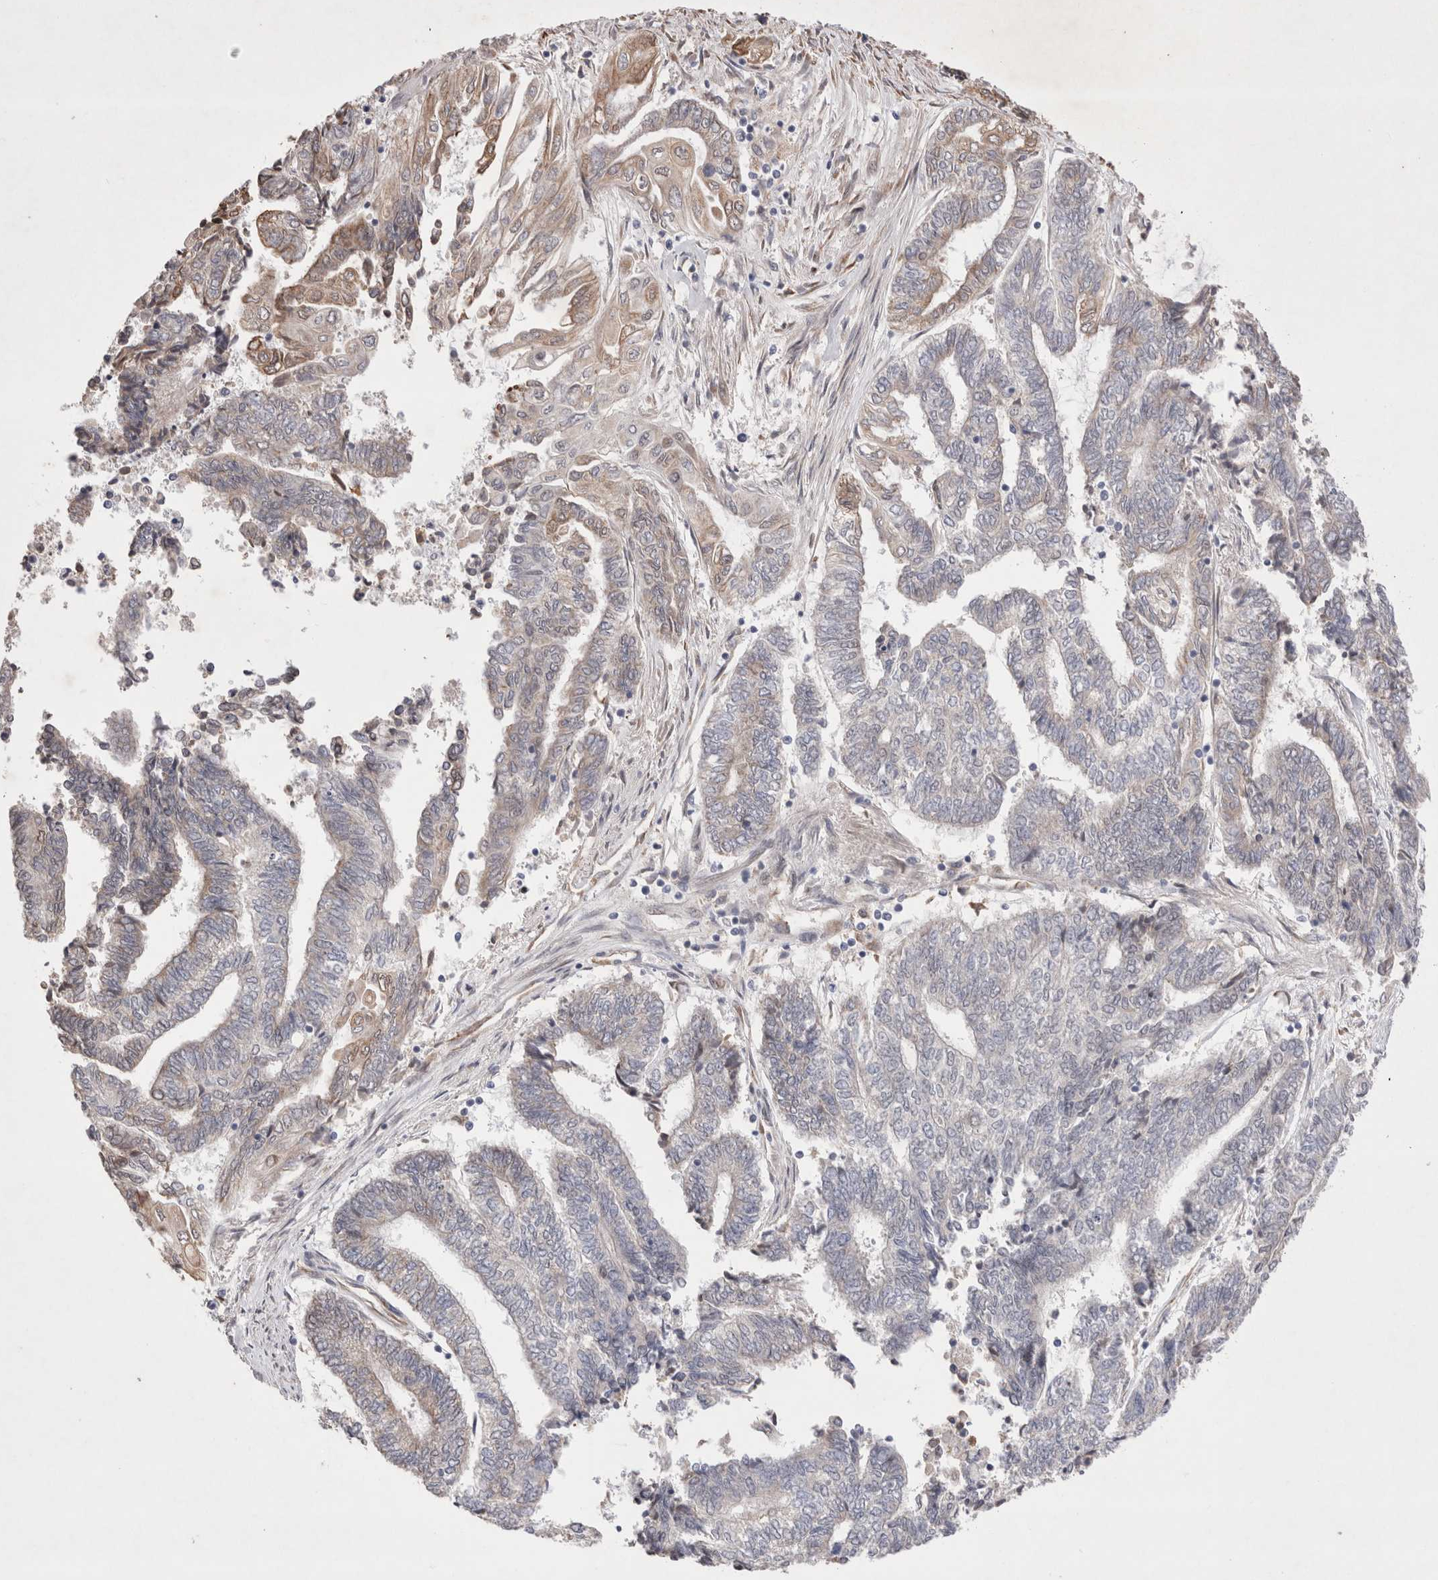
{"staining": {"intensity": "moderate", "quantity": "<25%", "location": "cytoplasmic/membranous"}, "tissue": "endometrial cancer", "cell_type": "Tumor cells", "image_type": "cancer", "snomed": [{"axis": "morphology", "description": "Adenocarcinoma, NOS"}, {"axis": "topography", "description": "Uterus"}, {"axis": "topography", "description": "Endometrium"}], "caption": "An immunohistochemistry (IHC) photomicrograph of tumor tissue is shown. Protein staining in brown shows moderate cytoplasmic/membranous positivity in endometrial cancer within tumor cells.", "gene": "GIMAP6", "patient": {"sex": "female", "age": 70}}